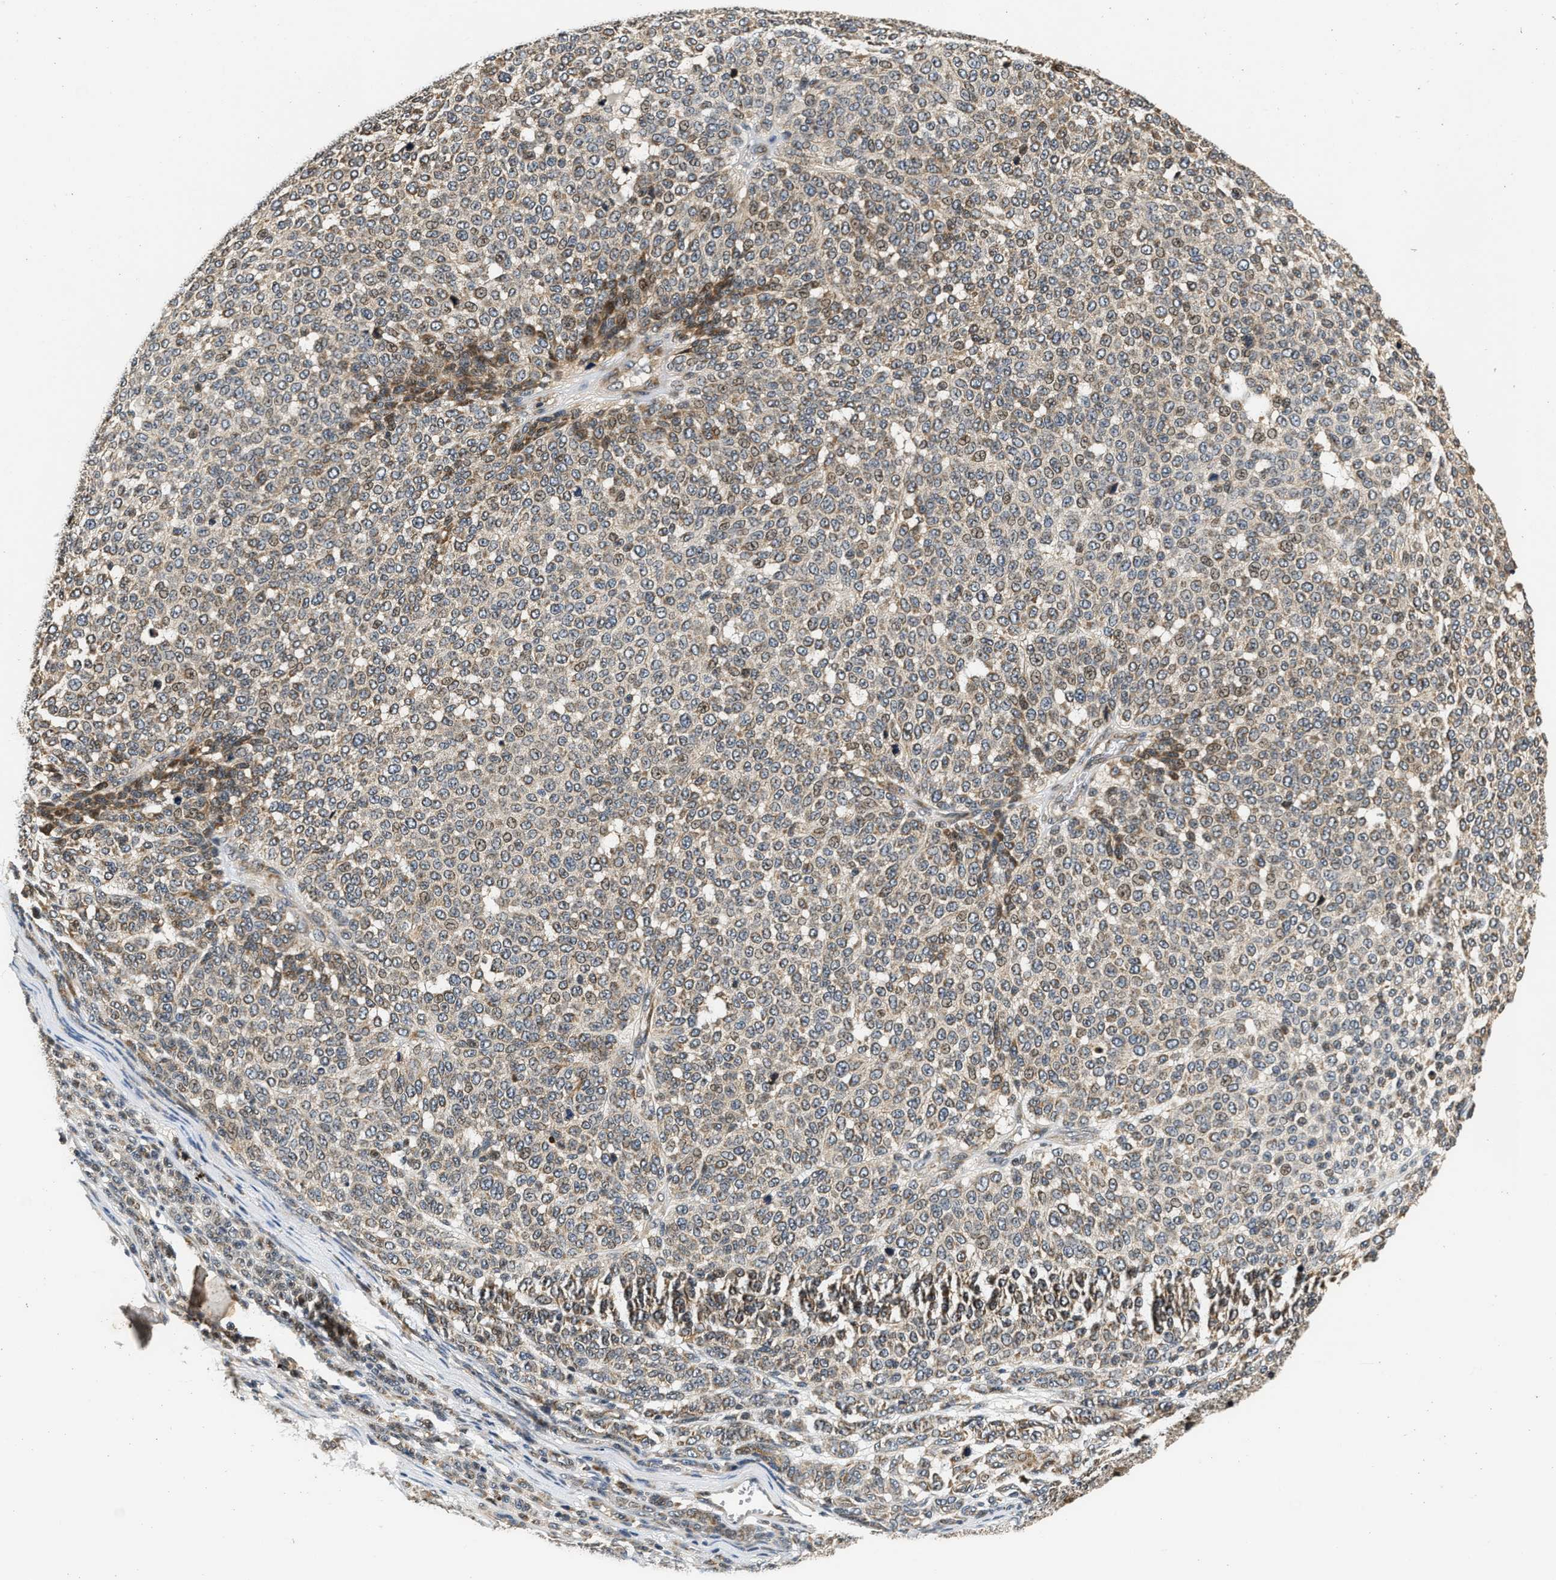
{"staining": {"intensity": "moderate", "quantity": ">75%", "location": "cytoplasmic/membranous"}, "tissue": "melanoma", "cell_type": "Tumor cells", "image_type": "cancer", "snomed": [{"axis": "morphology", "description": "Malignant melanoma, NOS"}, {"axis": "topography", "description": "Skin"}], "caption": "Tumor cells demonstrate medium levels of moderate cytoplasmic/membranous staining in approximately >75% of cells in human malignant melanoma. The staining was performed using DAB (3,3'-diaminobenzidine) to visualize the protein expression in brown, while the nuclei were stained in blue with hematoxylin (Magnification: 20x).", "gene": "EXTL2", "patient": {"sex": "male", "age": 59}}